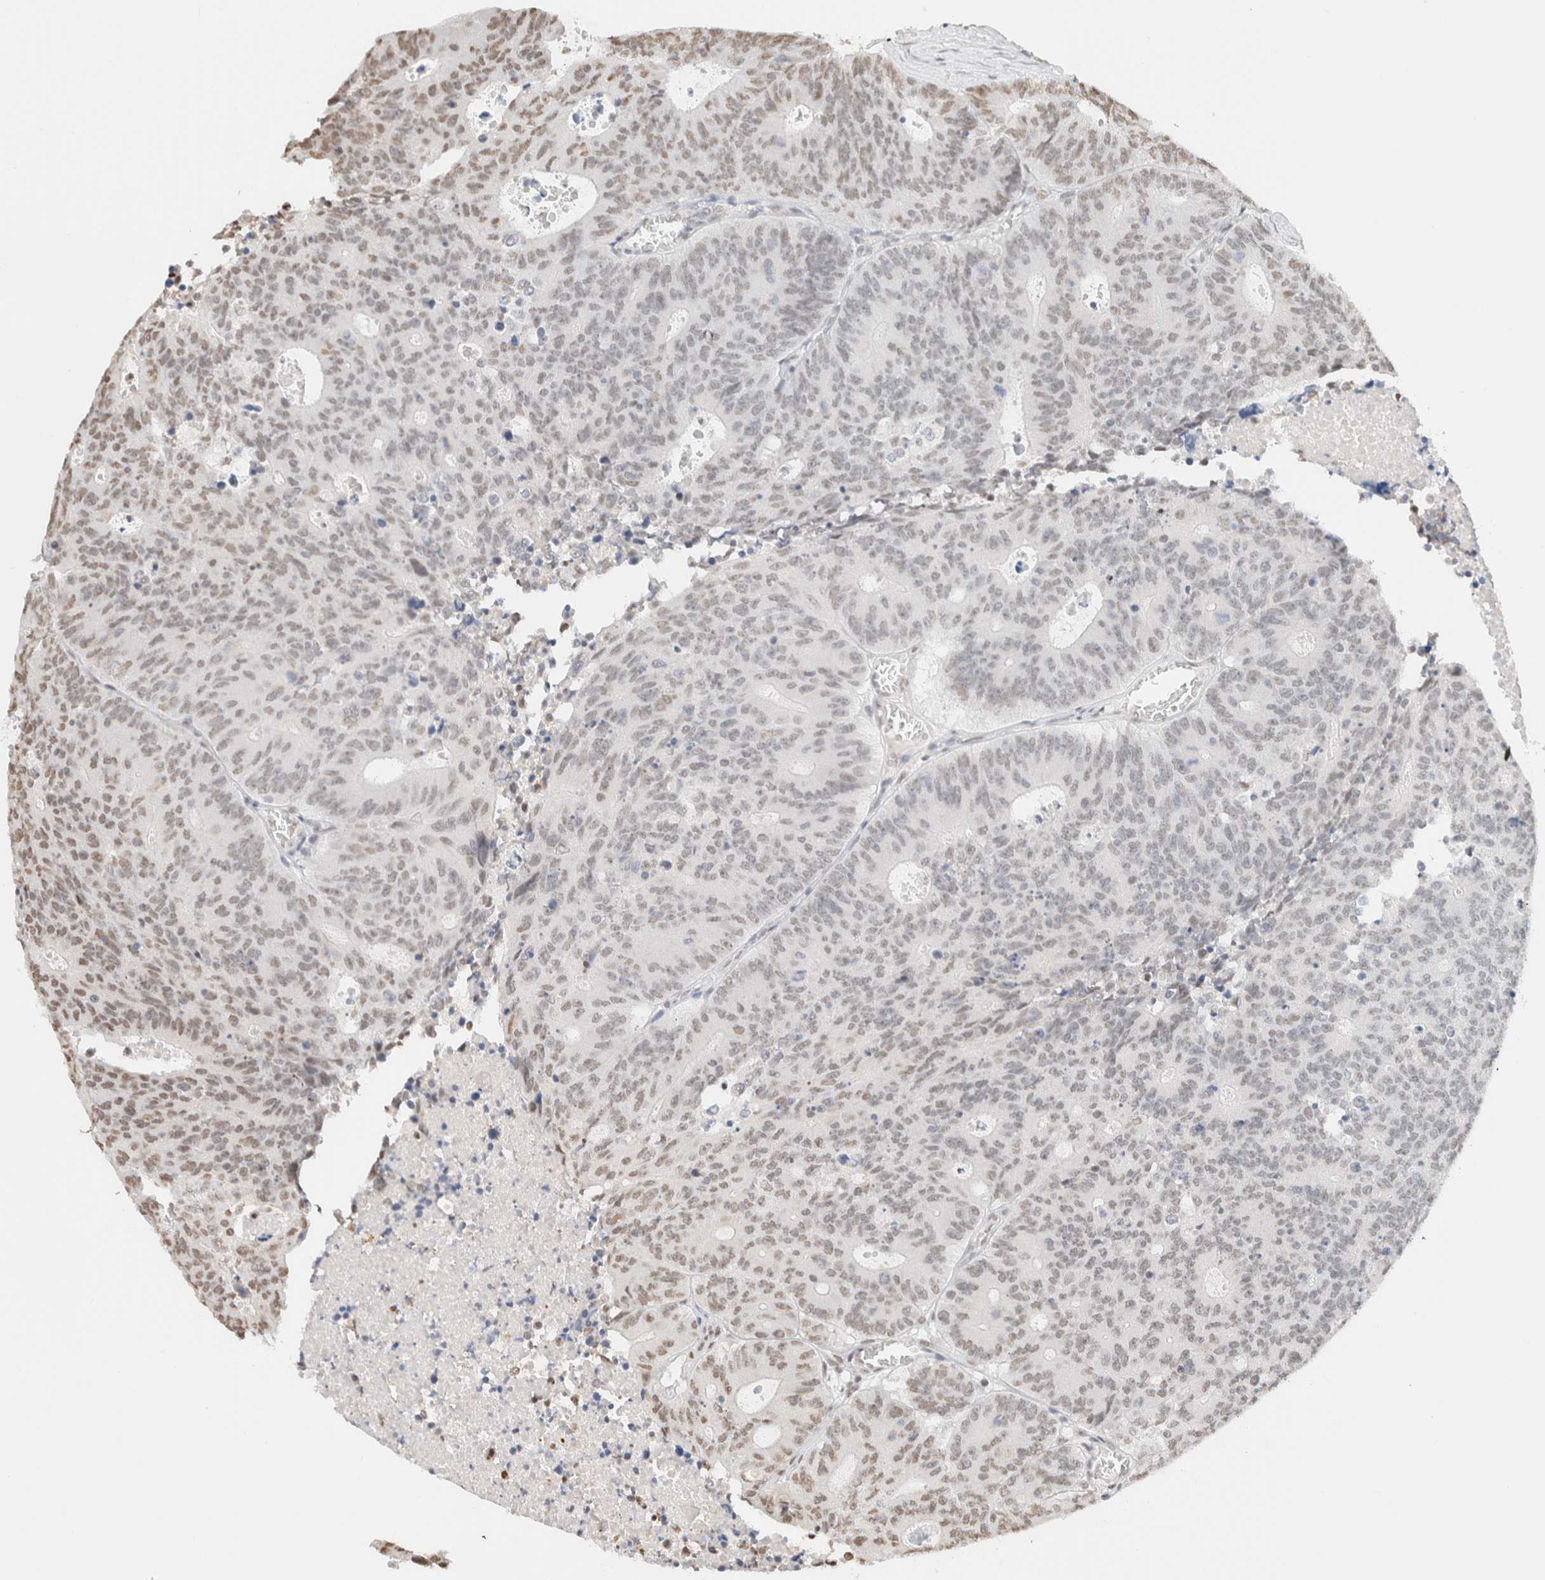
{"staining": {"intensity": "moderate", "quantity": "<25%", "location": "nuclear"}, "tissue": "colorectal cancer", "cell_type": "Tumor cells", "image_type": "cancer", "snomed": [{"axis": "morphology", "description": "Adenocarcinoma, NOS"}, {"axis": "topography", "description": "Colon"}], "caption": "The immunohistochemical stain shows moderate nuclear staining in tumor cells of colorectal cancer (adenocarcinoma) tissue. The staining was performed using DAB (3,3'-diaminobenzidine) to visualize the protein expression in brown, while the nuclei were stained in blue with hematoxylin (Magnification: 20x).", "gene": "SUPT3H", "patient": {"sex": "male", "age": 87}}